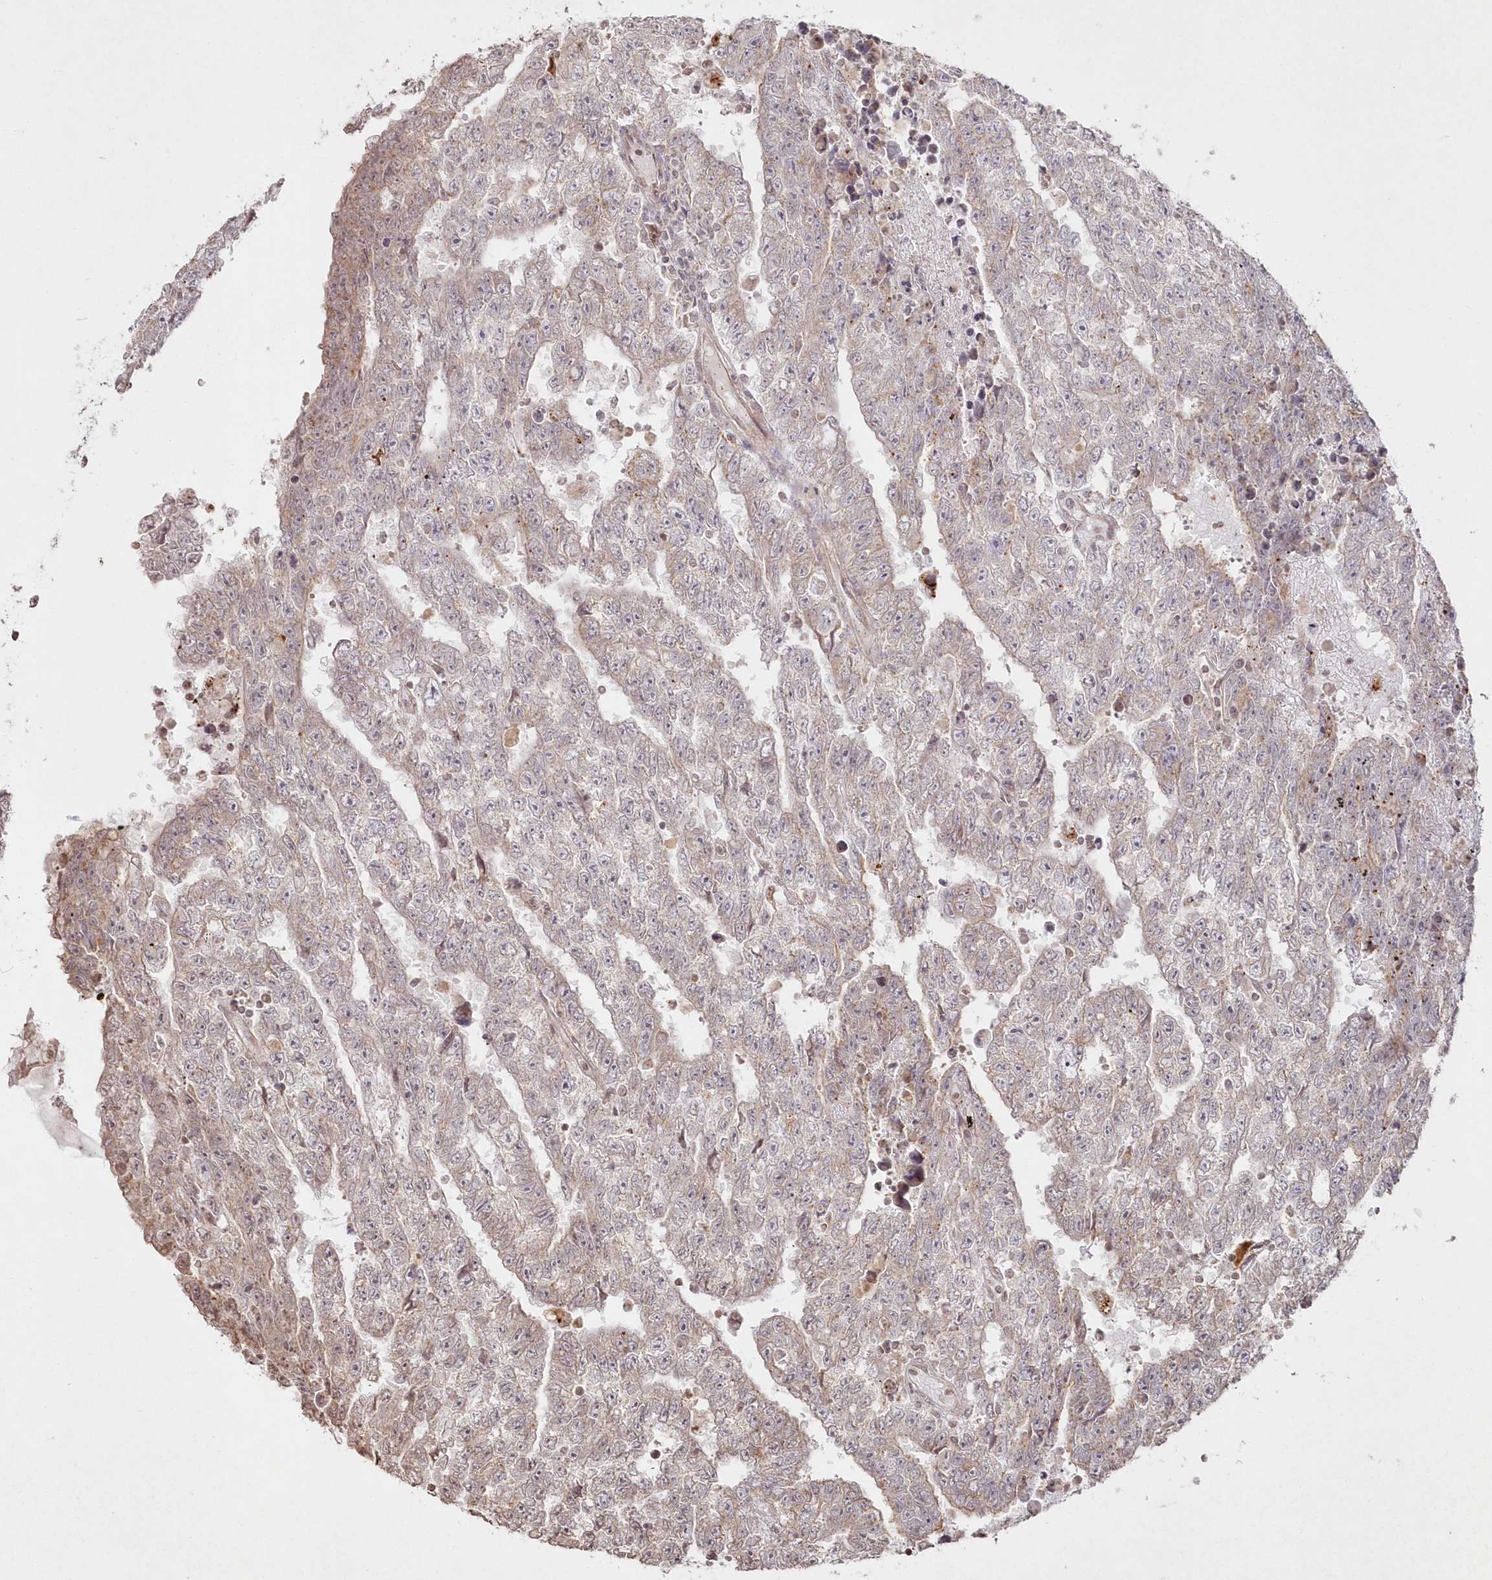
{"staining": {"intensity": "weak", "quantity": "25%-75%", "location": "cytoplasmic/membranous"}, "tissue": "testis cancer", "cell_type": "Tumor cells", "image_type": "cancer", "snomed": [{"axis": "morphology", "description": "Carcinoma, Embryonal, NOS"}, {"axis": "topography", "description": "Testis"}], "caption": "DAB immunohistochemical staining of human testis cancer (embryonal carcinoma) reveals weak cytoplasmic/membranous protein expression in about 25%-75% of tumor cells. The staining was performed using DAB to visualize the protein expression in brown, while the nuclei were stained in blue with hematoxylin (Magnification: 20x).", "gene": "ARSB", "patient": {"sex": "male", "age": 25}}